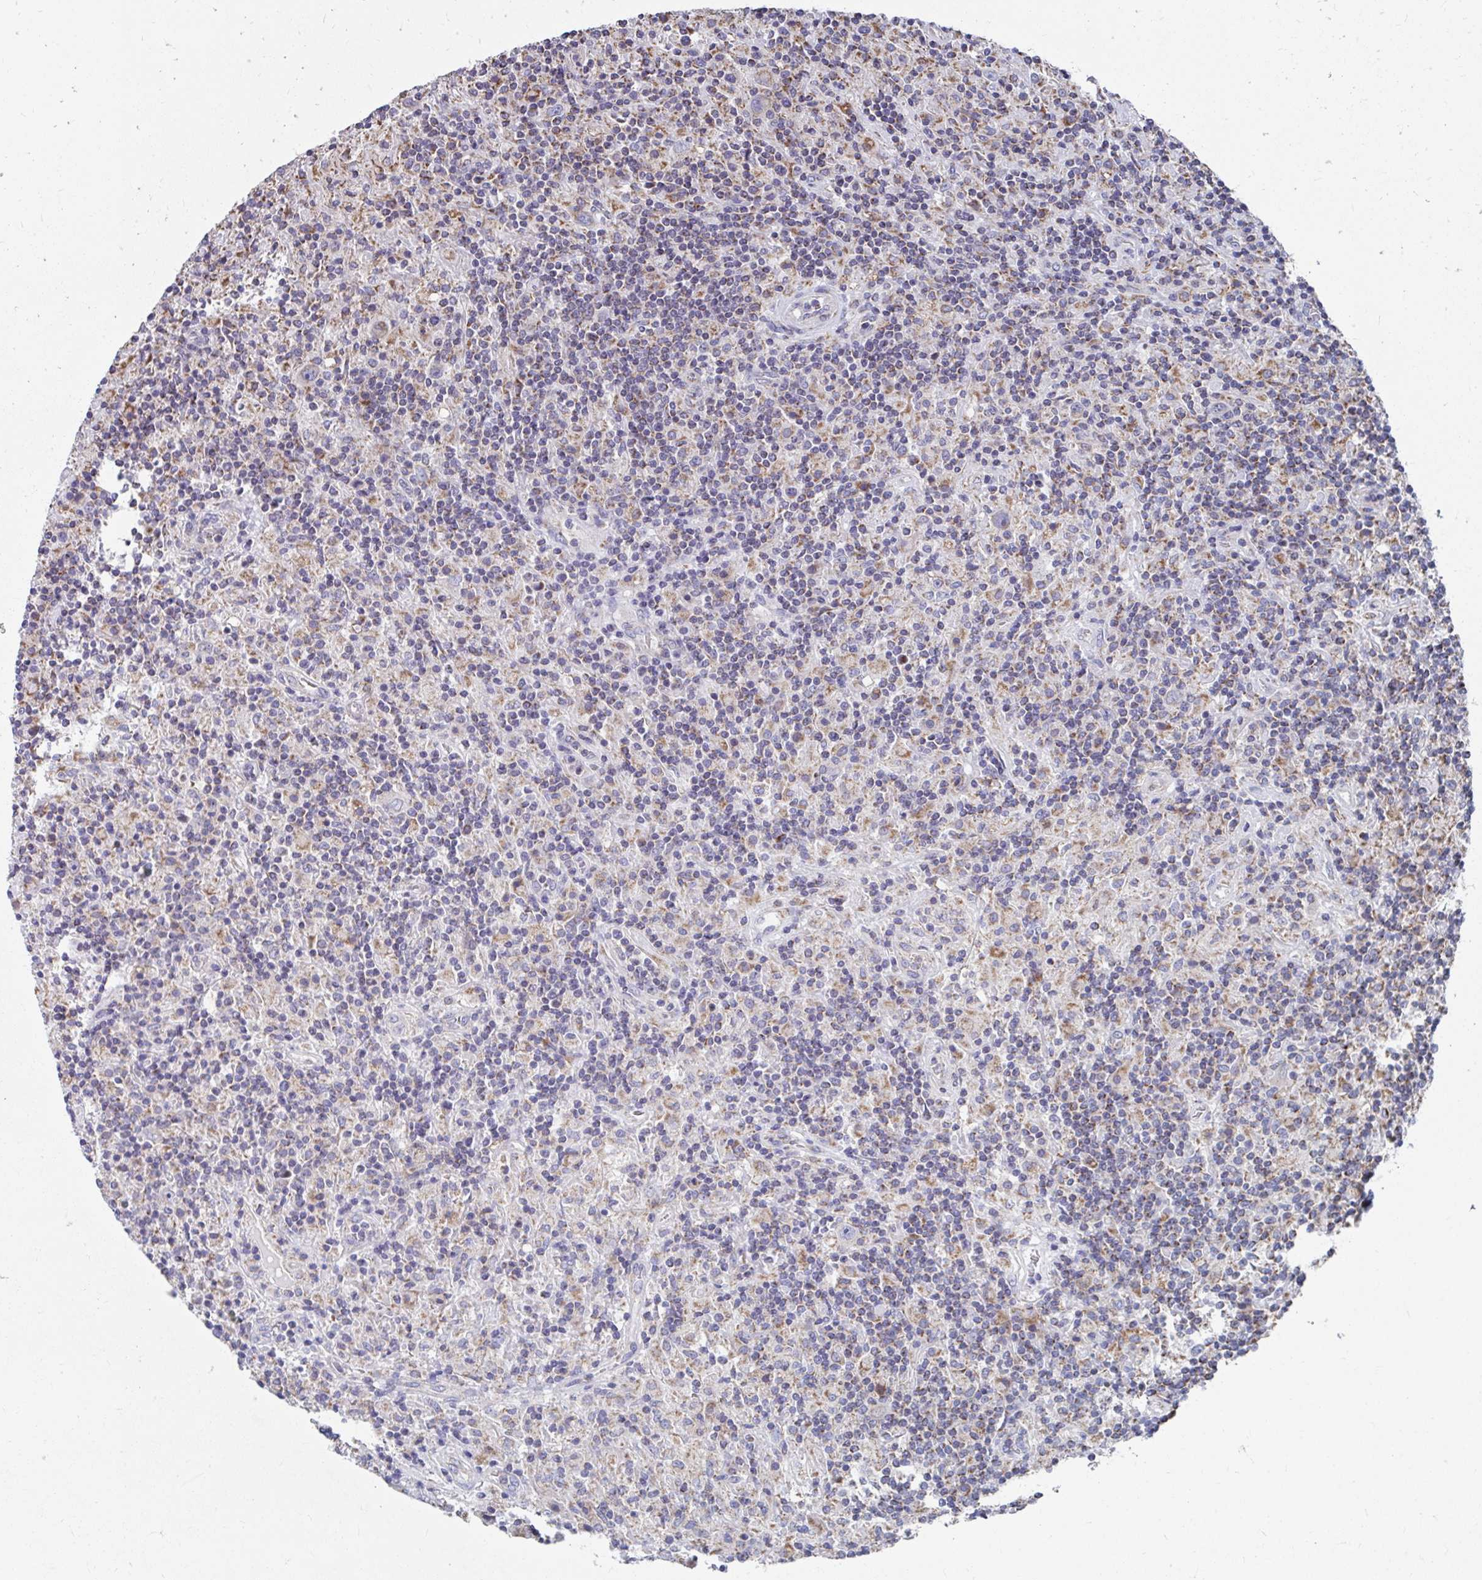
{"staining": {"intensity": "negative", "quantity": "none", "location": "none"}, "tissue": "lymphoma", "cell_type": "Tumor cells", "image_type": "cancer", "snomed": [{"axis": "morphology", "description": "Hodgkin's disease, NOS"}, {"axis": "topography", "description": "Lymph node"}], "caption": "Tumor cells show no significant protein expression in lymphoma. The staining was performed using DAB (3,3'-diaminobenzidine) to visualize the protein expression in brown, while the nuclei were stained in blue with hematoxylin (Magnification: 20x).", "gene": "RCC1L", "patient": {"sex": "male", "age": 70}}